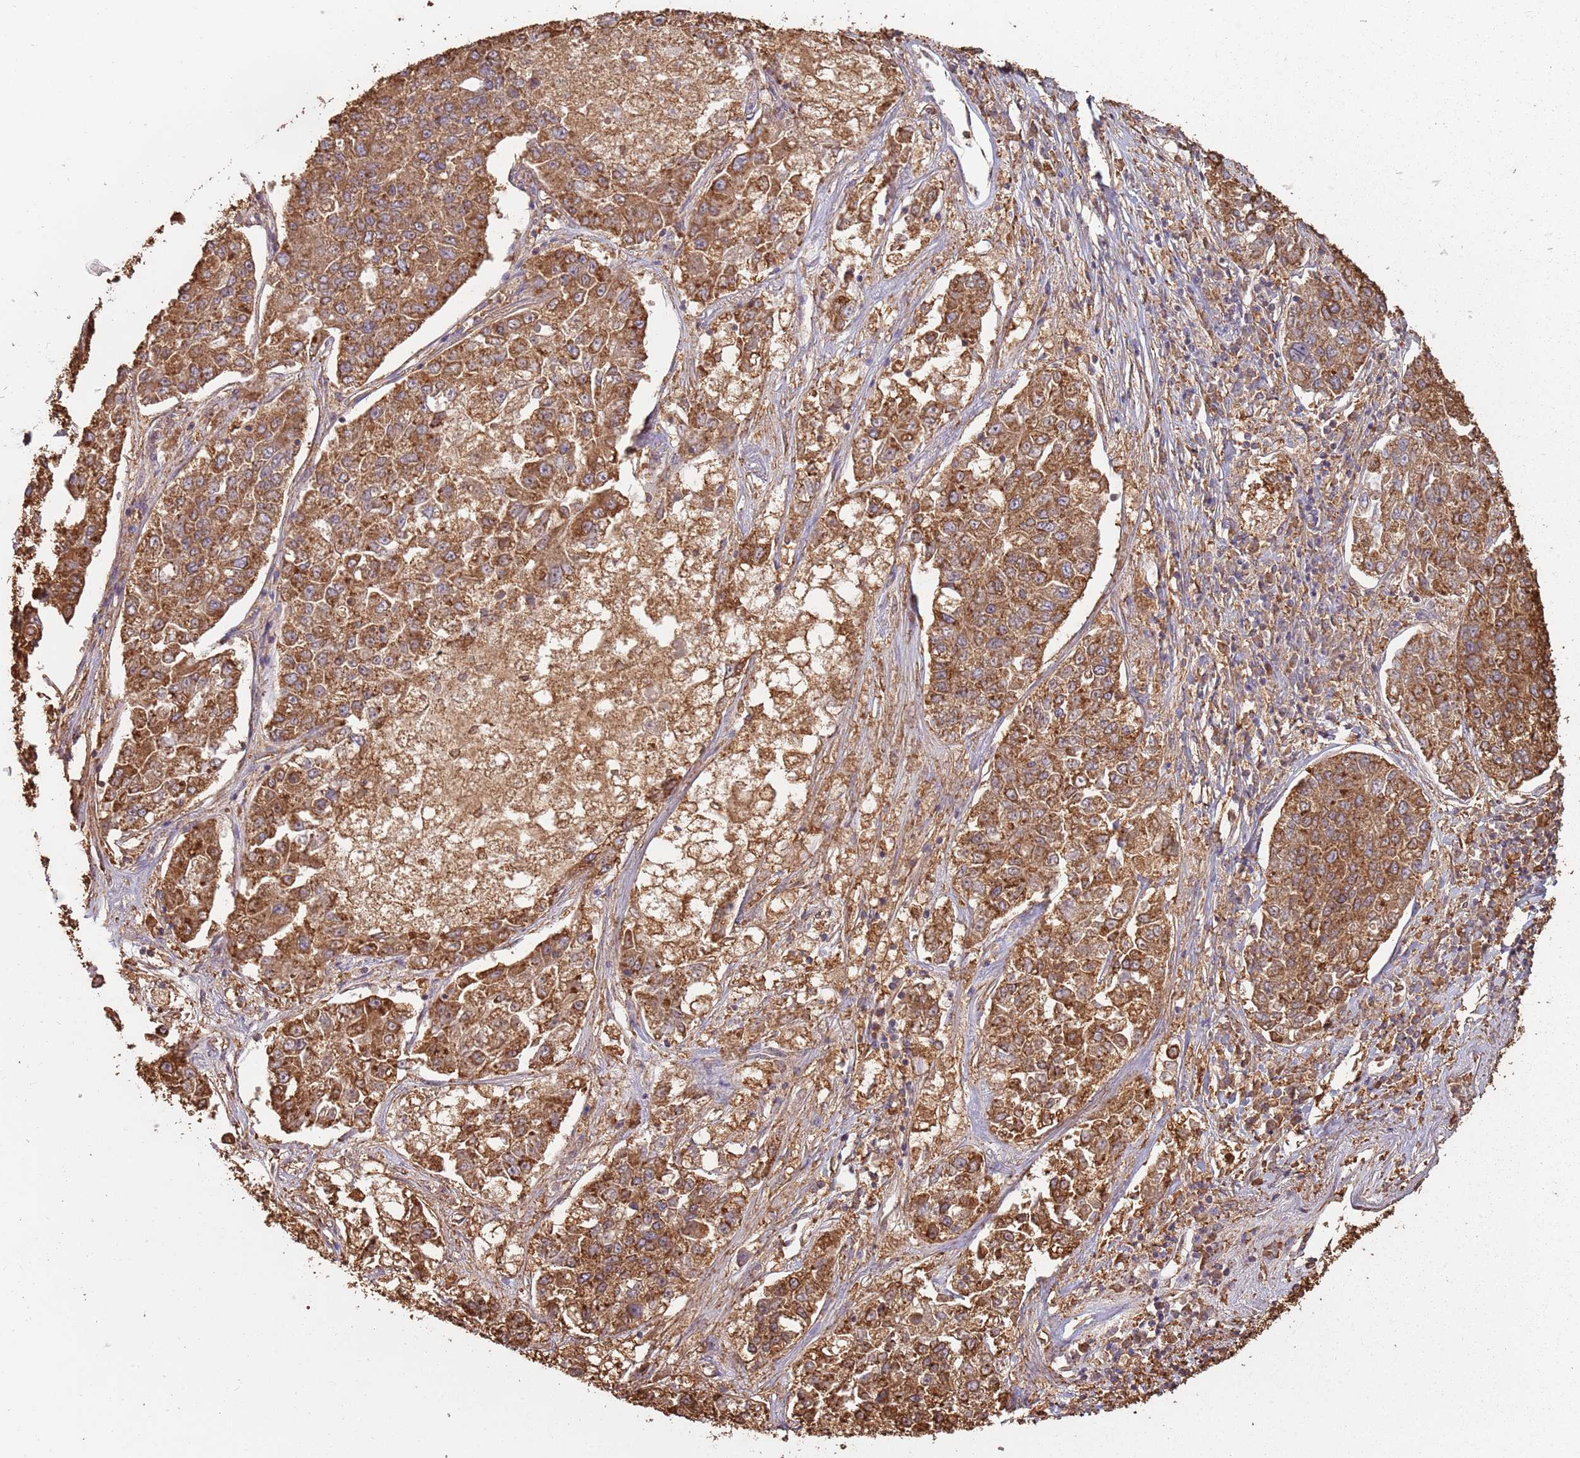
{"staining": {"intensity": "strong", "quantity": ">75%", "location": "cytoplasmic/membranous"}, "tissue": "lung cancer", "cell_type": "Tumor cells", "image_type": "cancer", "snomed": [{"axis": "morphology", "description": "Adenocarcinoma, NOS"}, {"axis": "topography", "description": "Lung"}], "caption": "A high-resolution histopathology image shows immunohistochemistry (IHC) staining of lung cancer (adenocarcinoma), which reveals strong cytoplasmic/membranous expression in about >75% of tumor cells.", "gene": "ATOSB", "patient": {"sex": "male", "age": 49}}